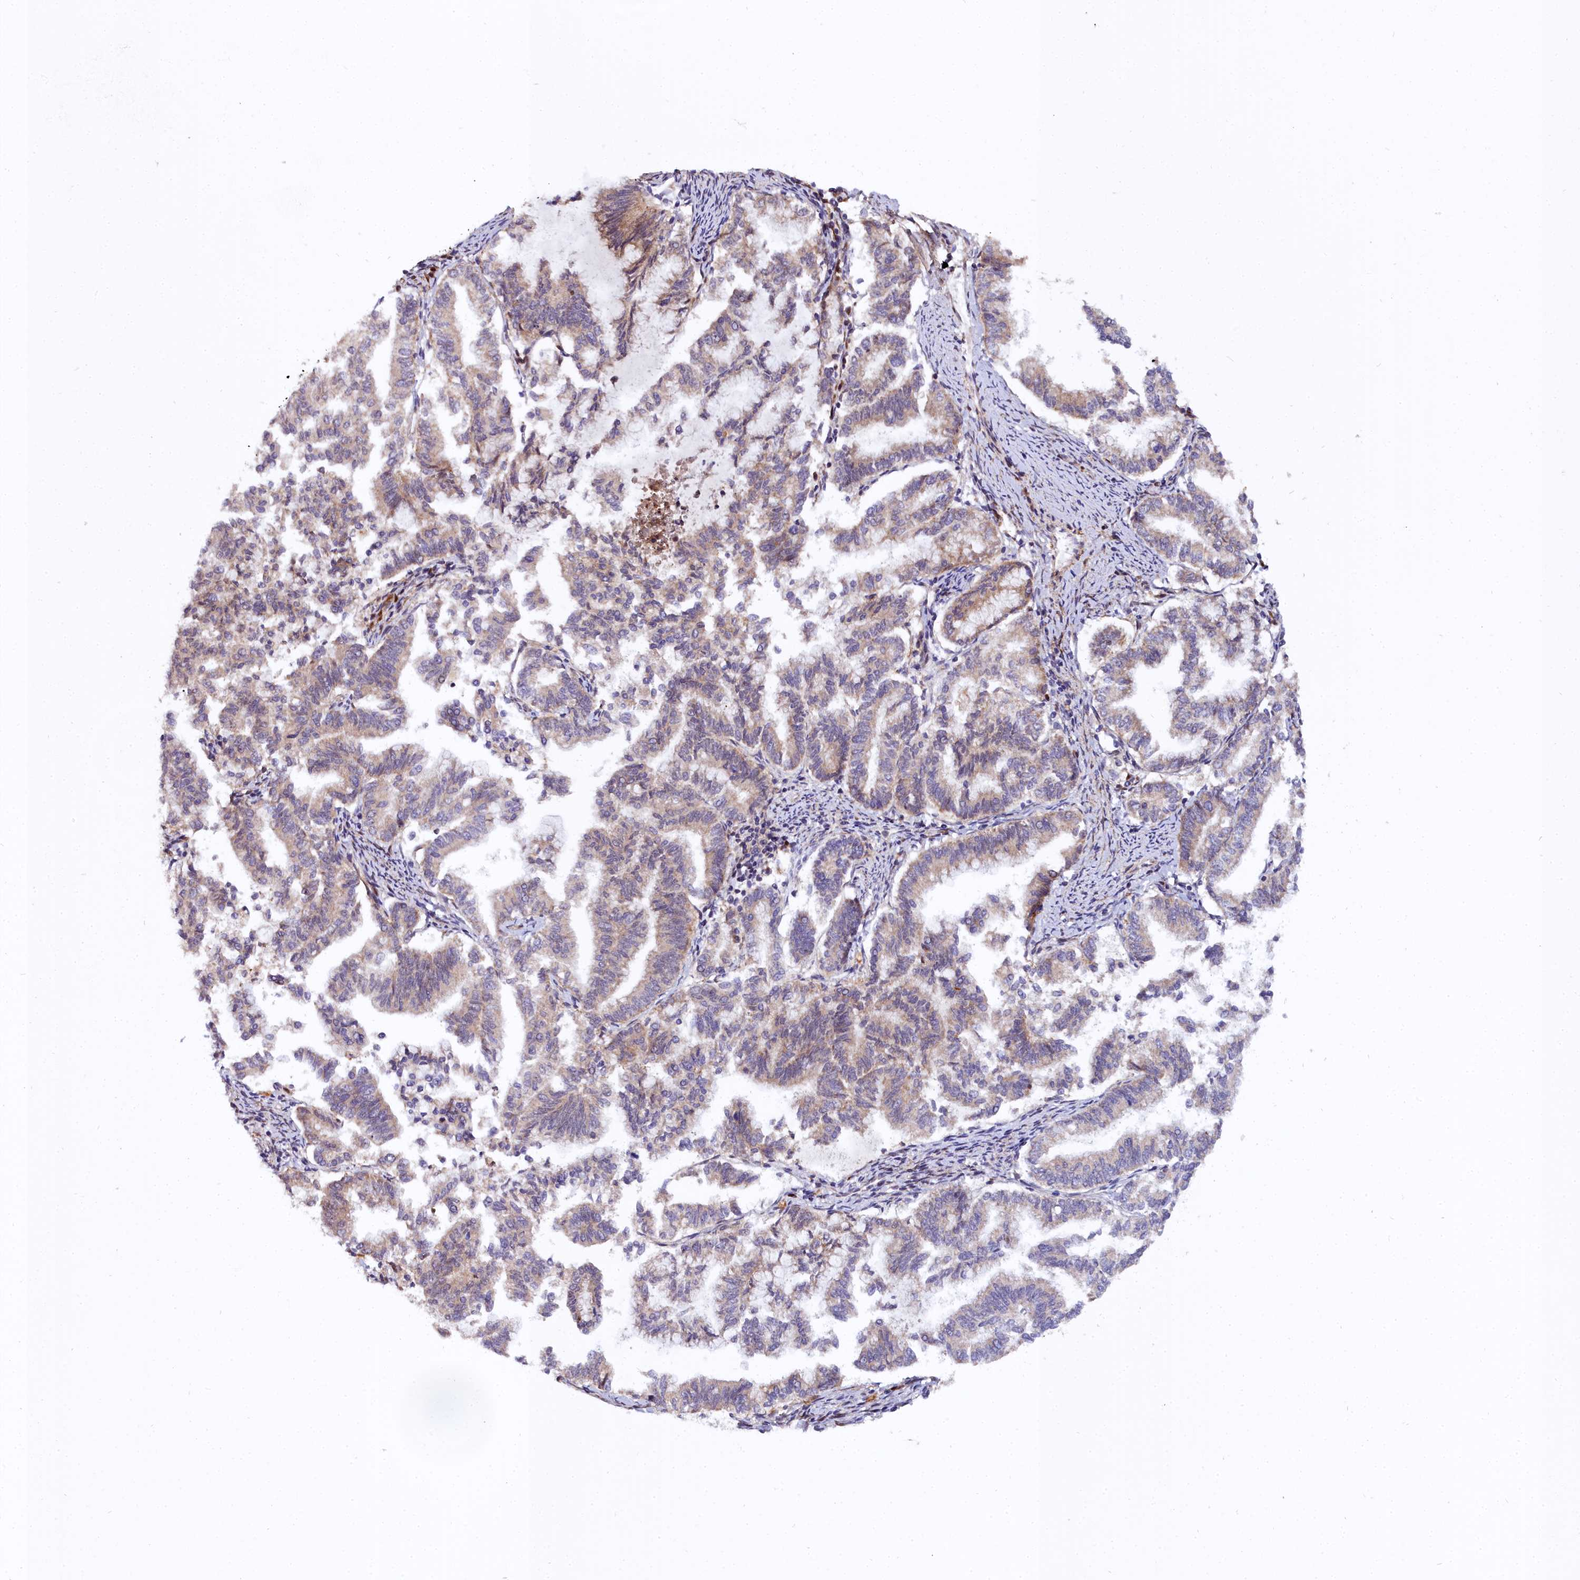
{"staining": {"intensity": "weak", "quantity": ">75%", "location": "cytoplasmic/membranous"}, "tissue": "endometrial cancer", "cell_type": "Tumor cells", "image_type": "cancer", "snomed": [{"axis": "morphology", "description": "Adenocarcinoma, NOS"}, {"axis": "topography", "description": "Endometrium"}], "caption": "Endometrial cancer stained with DAB (3,3'-diaminobenzidine) immunohistochemistry exhibits low levels of weak cytoplasmic/membranous expression in approximately >75% of tumor cells. (IHC, brightfield microscopy, high magnification).", "gene": "MRPS11", "patient": {"sex": "female", "age": 79}}